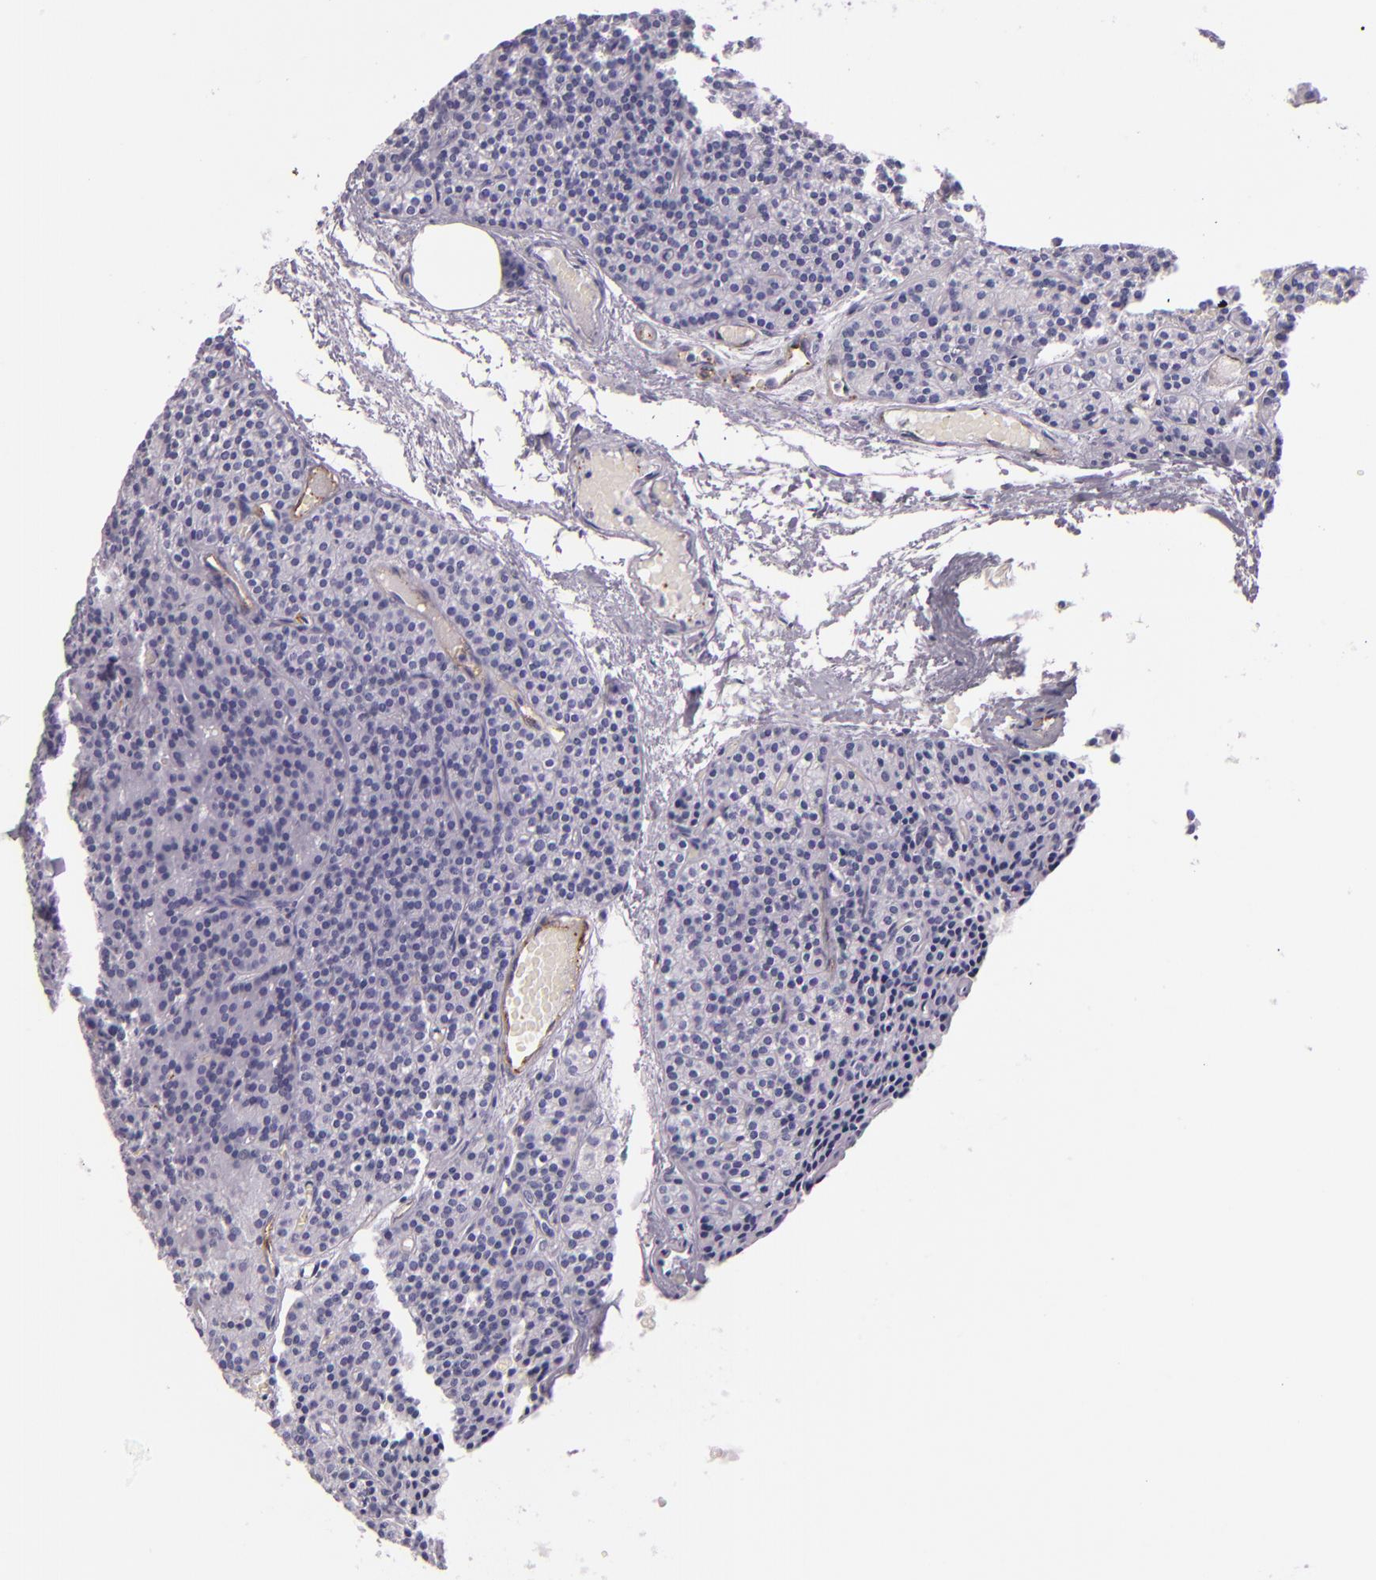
{"staining": {"intensity": "negative", "quantity": "none", "location": "none"}, "tissue": "parathyroid gland", "cell_type": "Glandular cells", "image_type": "normal", "snomed": [{"axis": "morphology", "description": "Normal tissue, NOS"}, {"axis": "topography", "description": "Parathyroid gland"}], "caption": "Protein analysis of benign parathyroid gland demonstrates no significant expression in glandular cells. Brightfield microscopy of IHC stained with DAB (3,3'-diaminobenzidine) (brown) and hematoxylin (blue), captured at high magnification.", "gene": "SELP", "patient": {"sex": "male", "age": 57}}